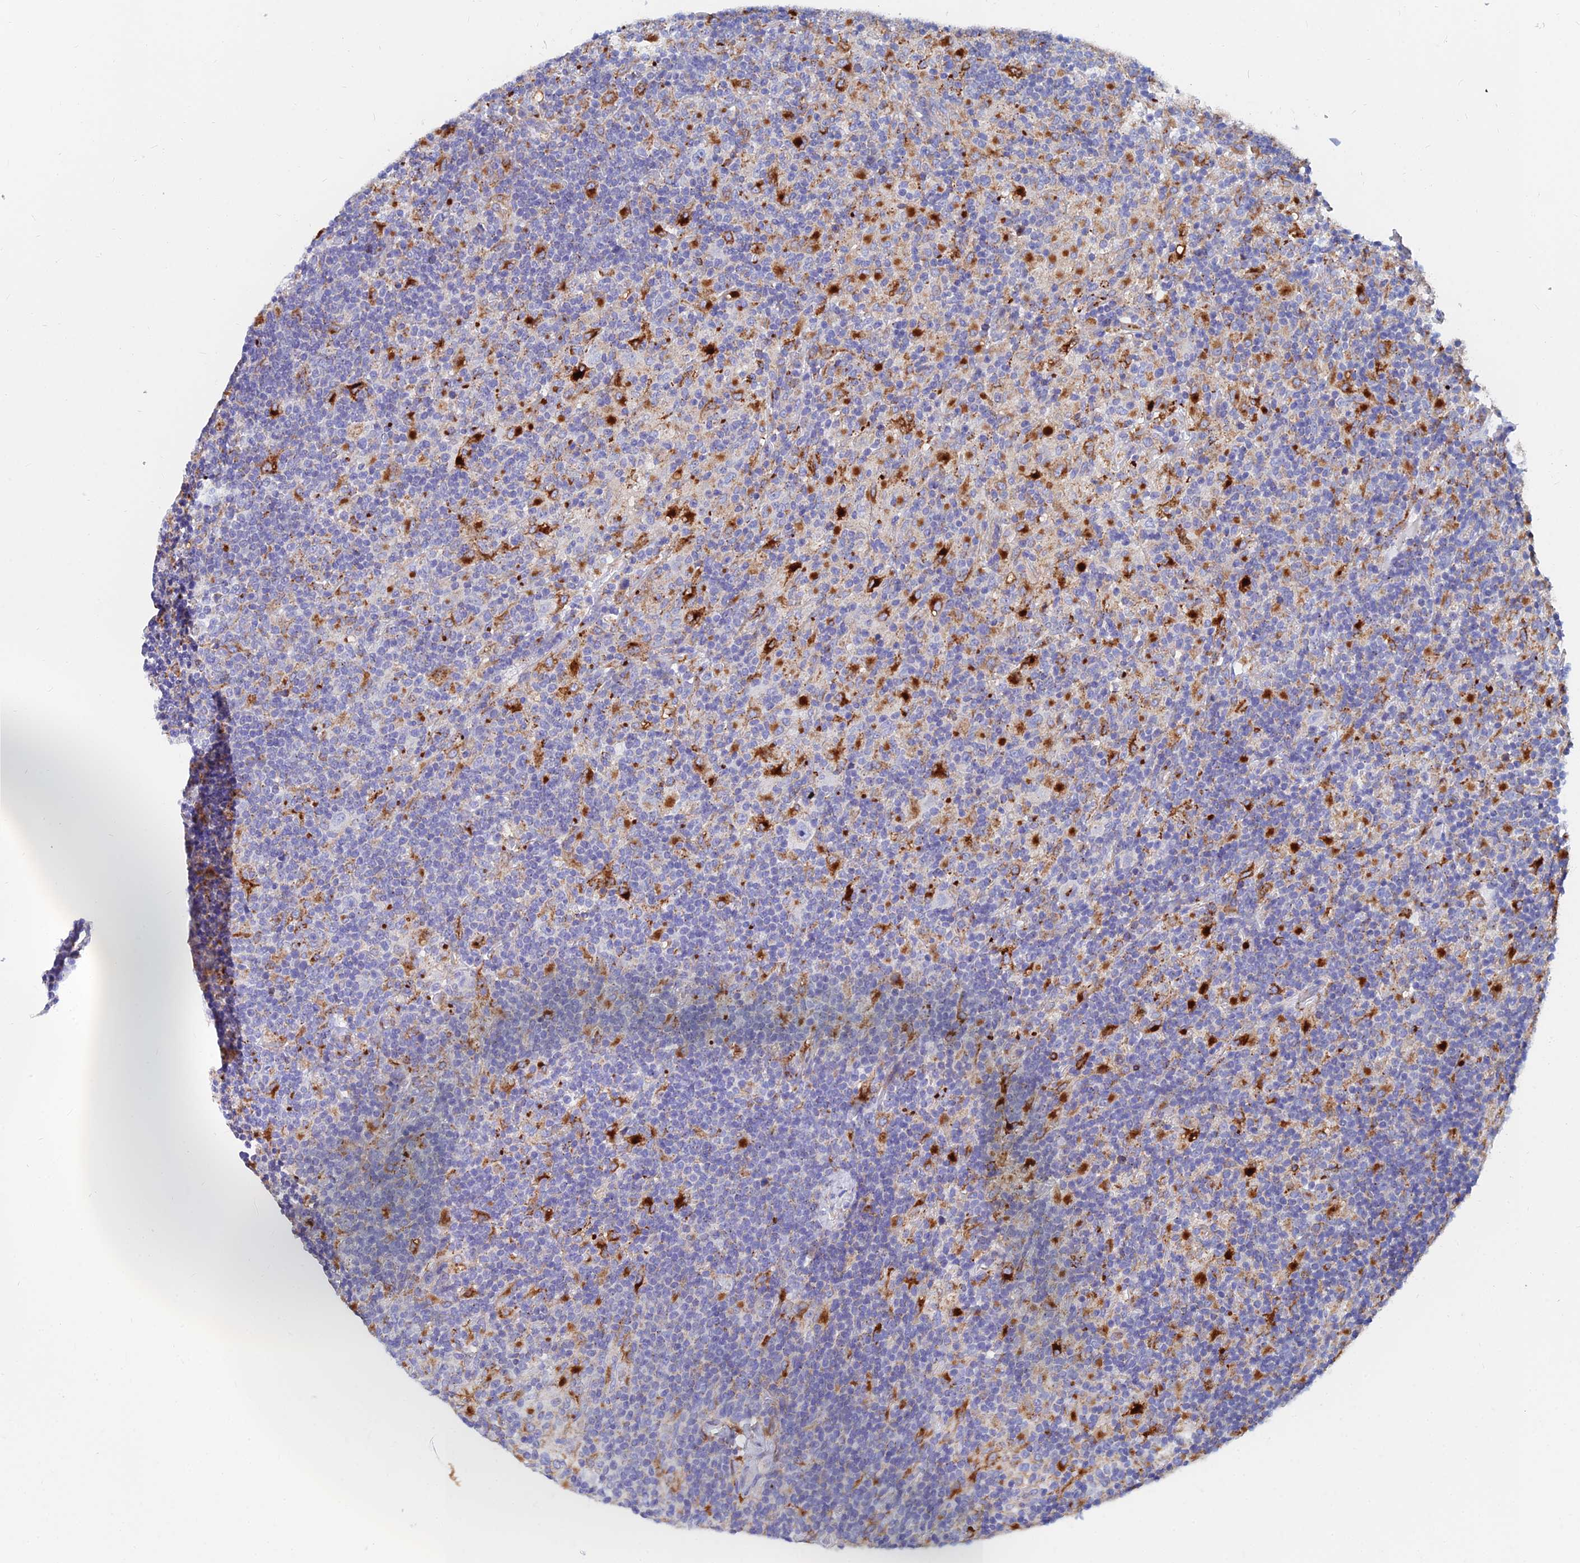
{"staining": {"intensity": "strong", "quantity": "<25%", "location": "cytoplasmic/membranous"}, "tissue": "lymphoma", "cell_type": "Tumor cells", "image_type": "cancer", "snomed": [{"axis": "morphology", "description": "Hodgkin's disease, NOS"}, {"axis": "topography", "description": "Lymph node"}], "caption": "Immunohistochemical staining of human Hodgkin's disease reveals medium levels of strong cytoplasmic/membranous protein staining in about <25% of tumor cells.", "gene": "SPNS1", "patient": {"sex": "male", "age": 70}}